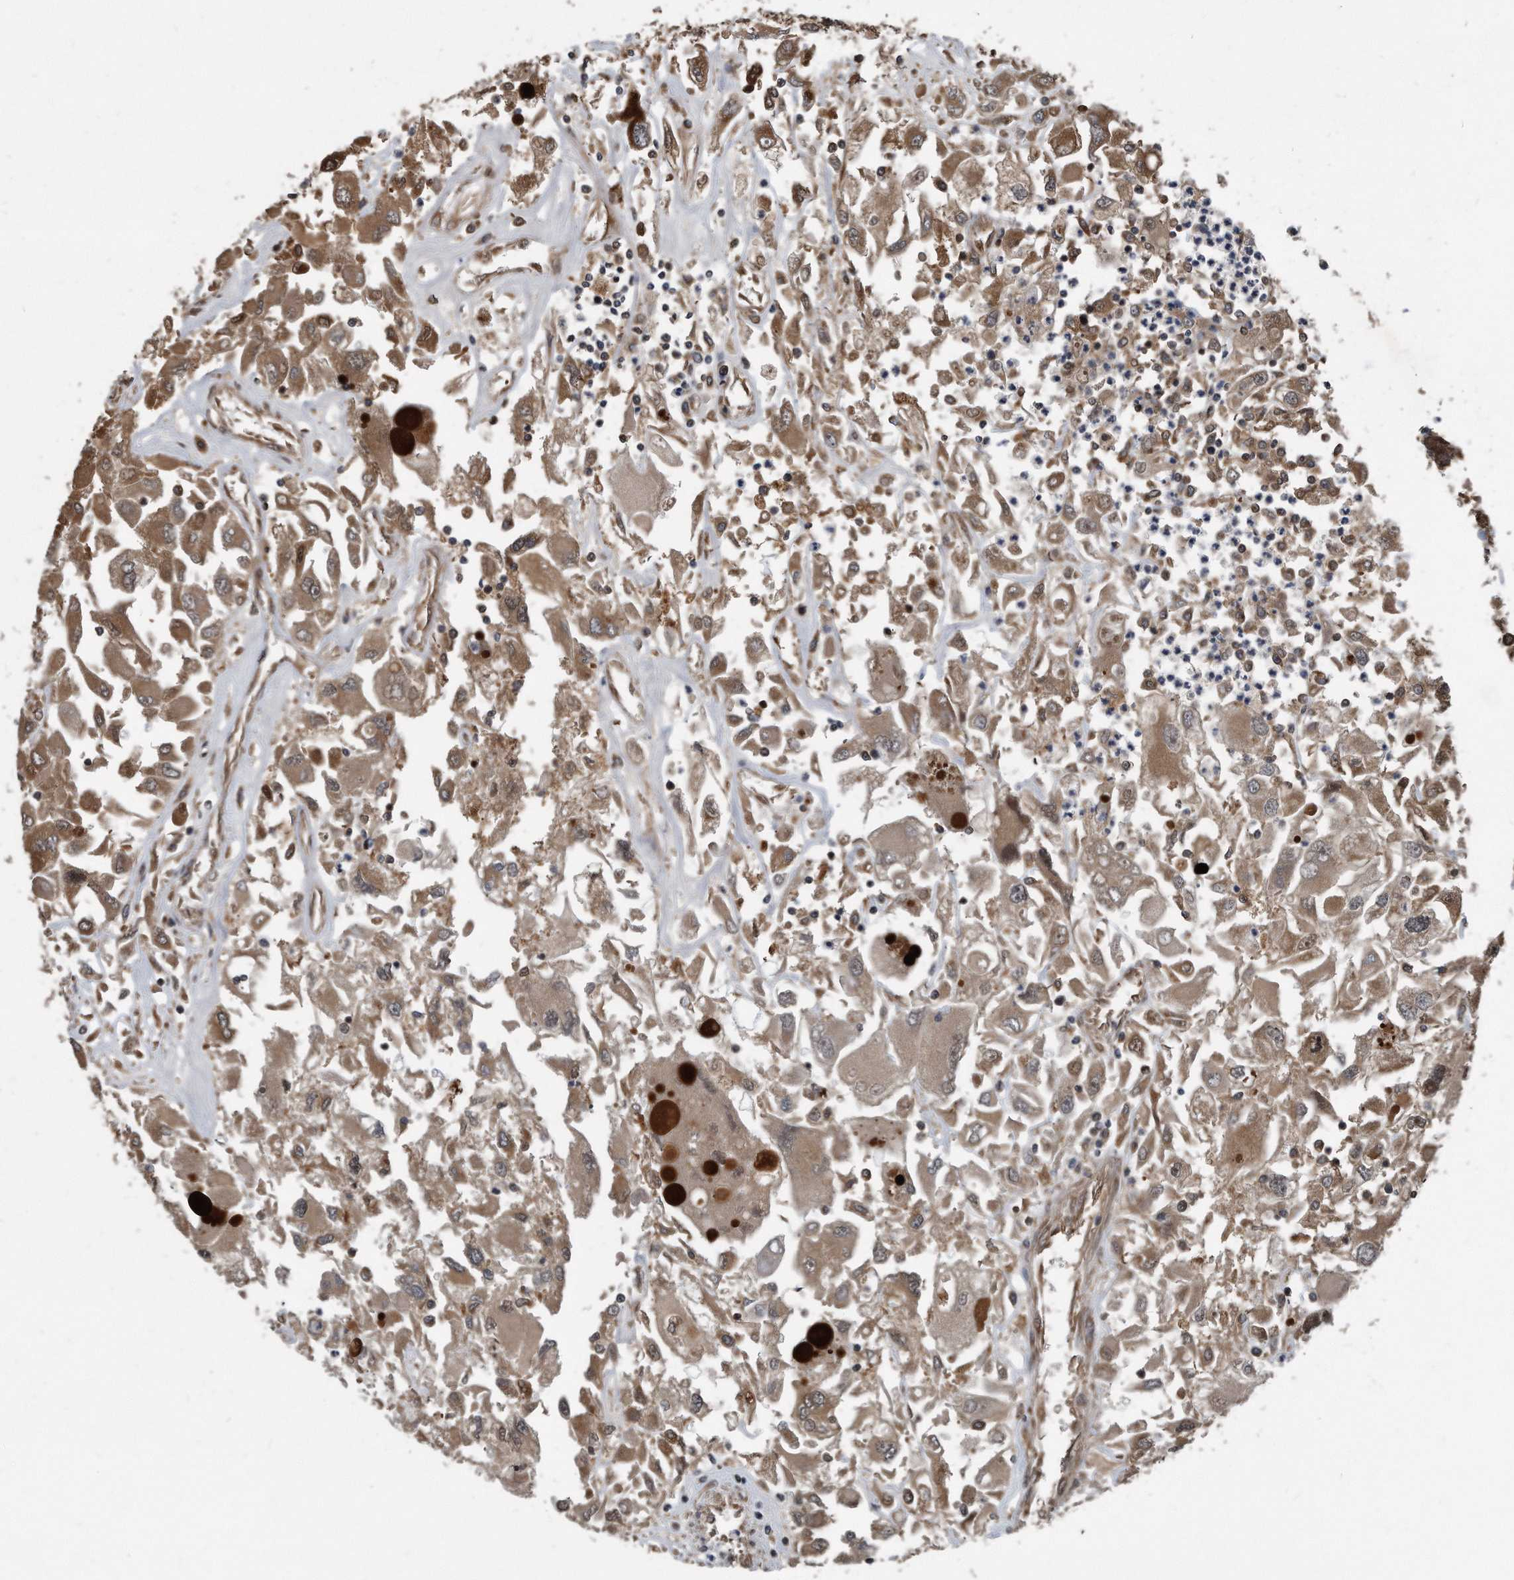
{"staining": {"intensity": "moderate", "quantity": ">75%", "location": "cytoplasmic/membranous"}, "tissue": "renal cancer", "cell_type": "Tumor cells", "image_type": "cancer", "snomed": [{"axis": "morphology", "description": "Adenocarcinoma, NOS"}, {"axis": "topography", "description": "Kidney"}], "caption": "Renal adenocarcinoma was stained to show a protein in brown. There is medium levels of moderate cytoplasmic/membranous expression in about >75% of tumor cells.", "gene": "FAM136A", "patient": {"sex": "female", "age": 52}}